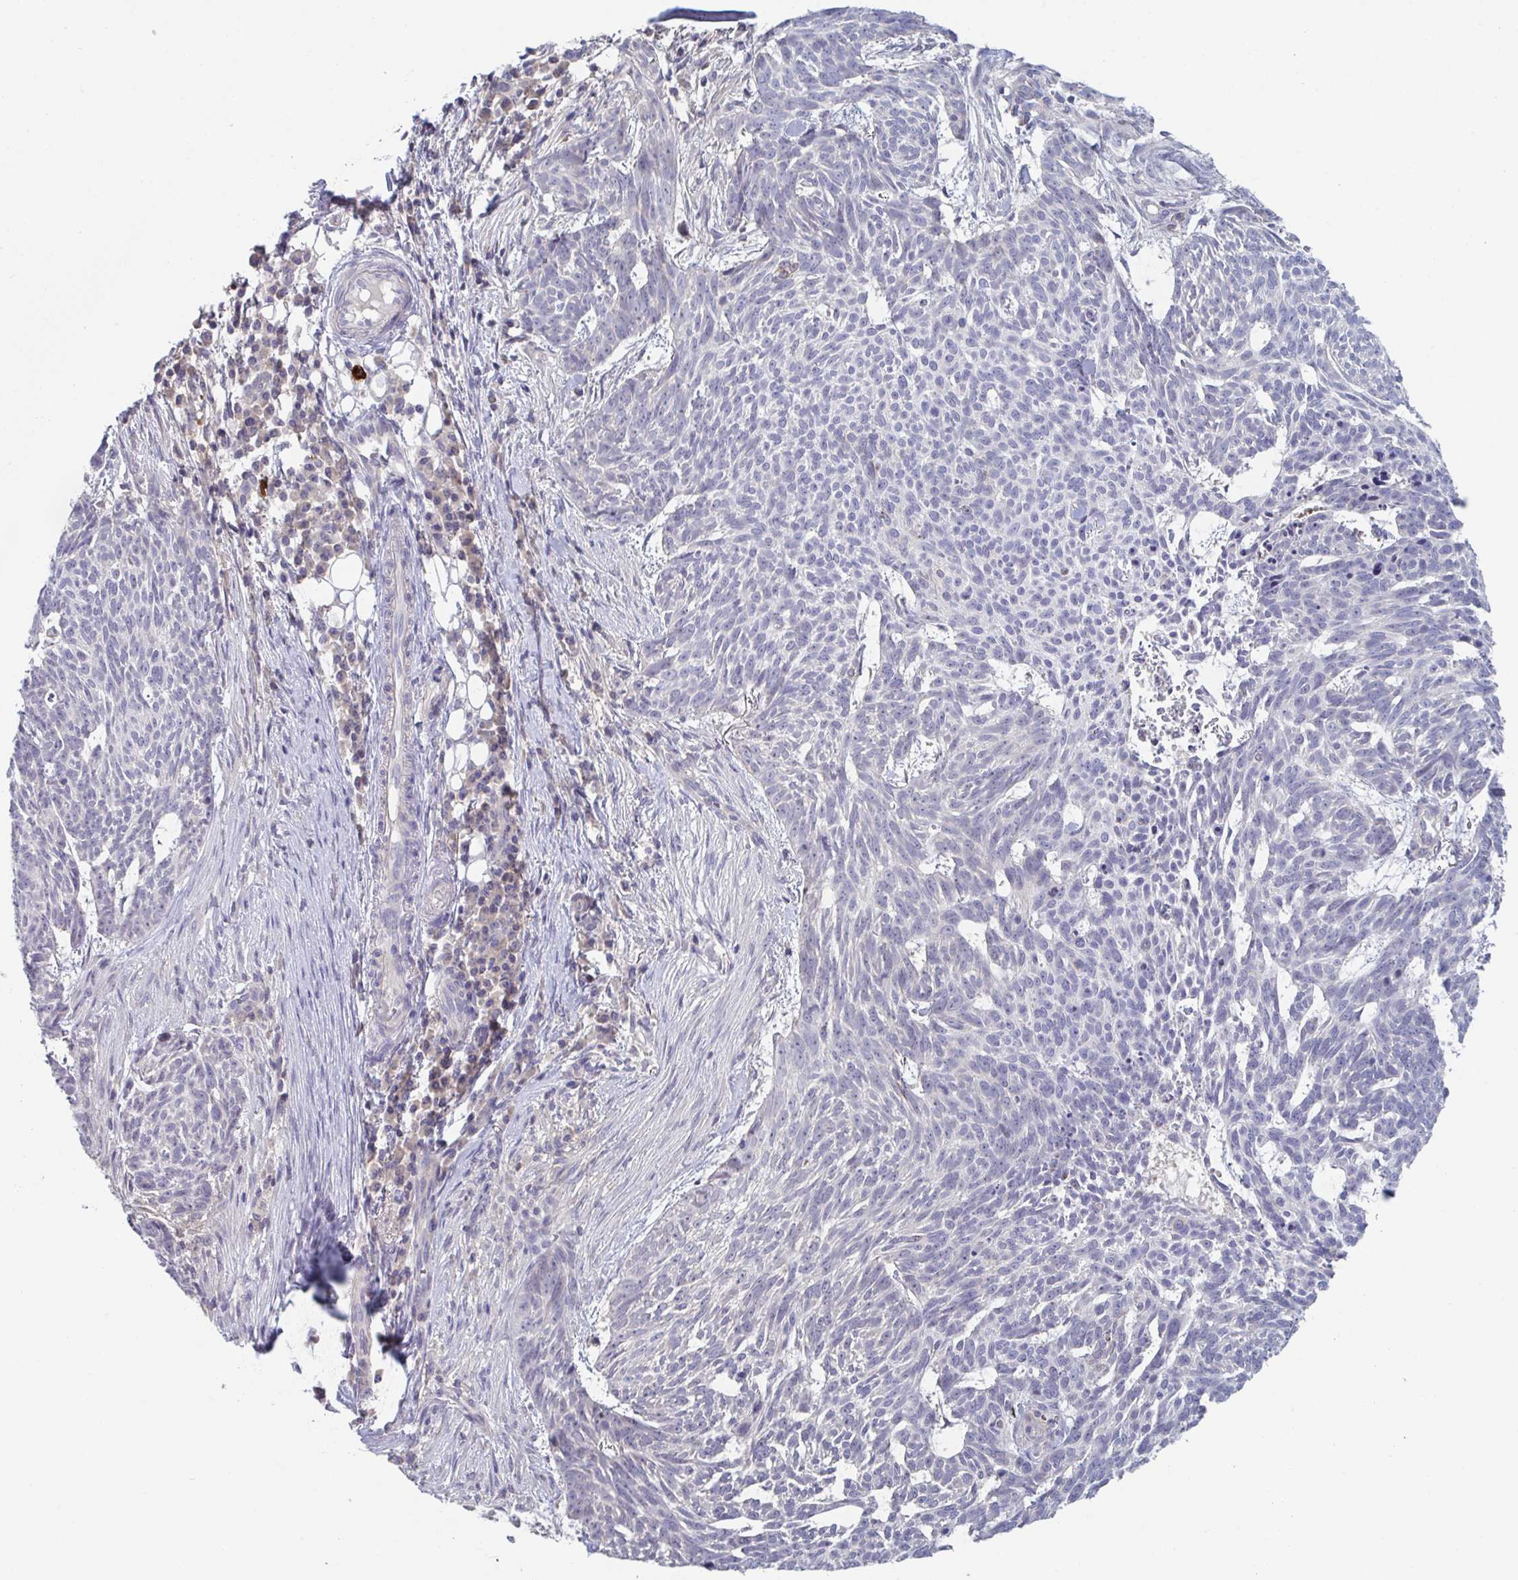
{"staining": {"intensity": "negative", "quantity": "none", "location": "none"}, "tissue": "skin cancer", "cell_type": "Tumor cells", "image_type": "cancer", "snomed": [{"axis": "morphology", "description": "Basal cell carcinoma"}, {"axis": "topography", "description": "Skin"}], "caption": "Image shows no significant protein expression in tumor cells of skin cancer (basal cell carcinoma). Brightfield microscopy of IHC stained with DAB (3,3'-diaminobenzidine) (brown) and hematoxylin (blue), captured at high magnification.", "gene": "STK26", "patient": {"sex": "female", "age": 93}}